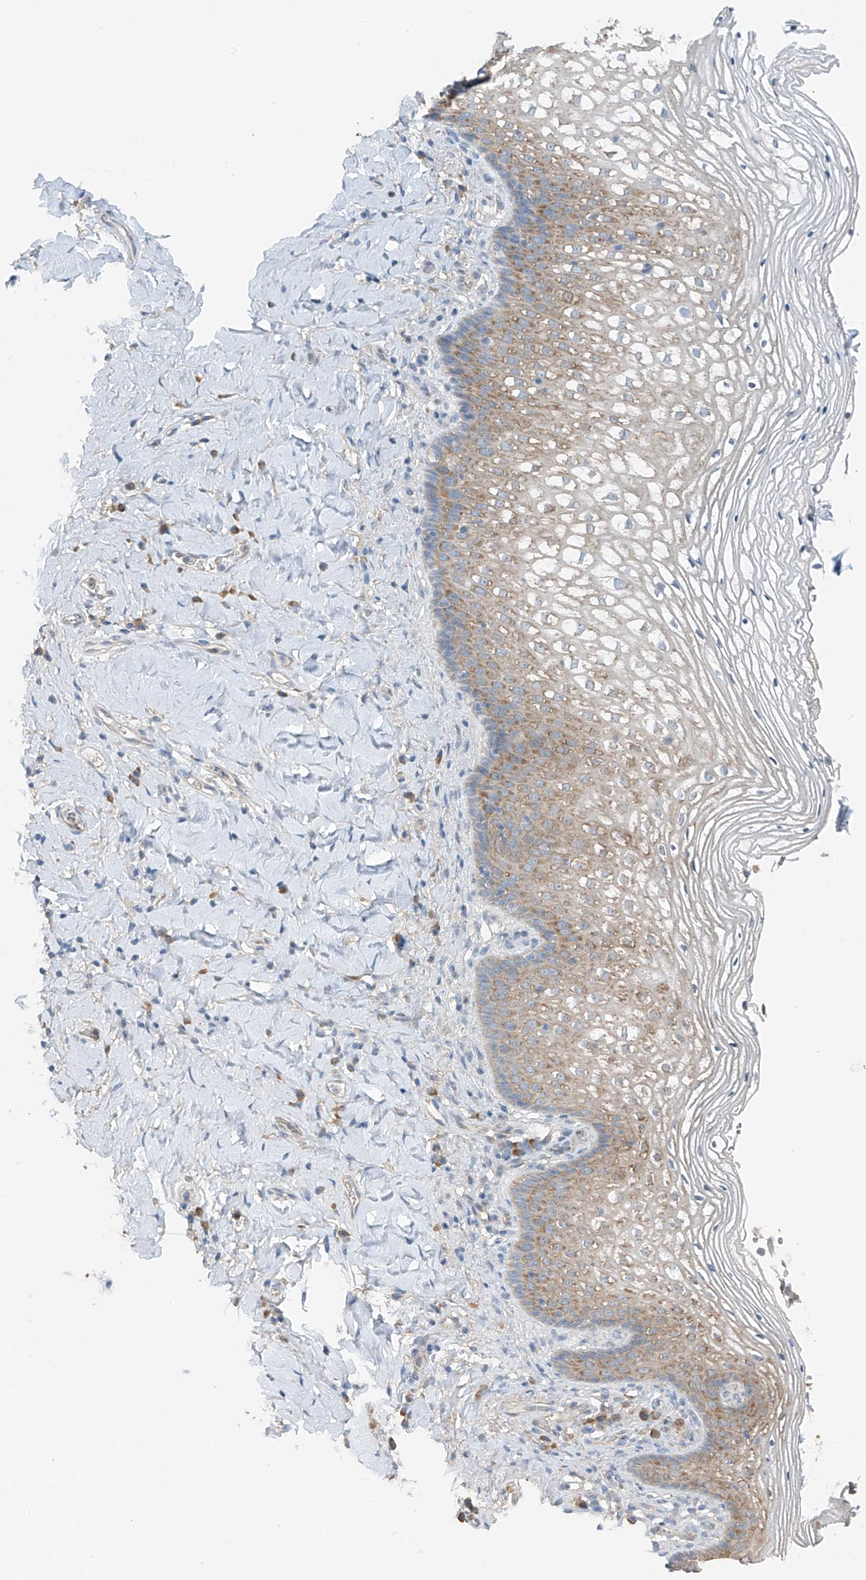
{"staining": {"intensity": "moderate", "quantity": "25%-75%", "location": "cytoplasmic/membranous"}, "tissue": "vagina", "cell_type": "Squamous epithelial cells", "image_type": "normal", "snomed": [{"axis": "morphology", "description": "Normal tissue, NOS"}, {"axis": "topography", "description": "Vagina"}], "caption": "Immunohistochemistry of benign human vagina displays medium levels of moderate cytoplasmic/membranous staining in about 25%-75% of squamous epithelial cells.", "gene": "RPL4", "patient": {"sex": "female", "age": 60}}